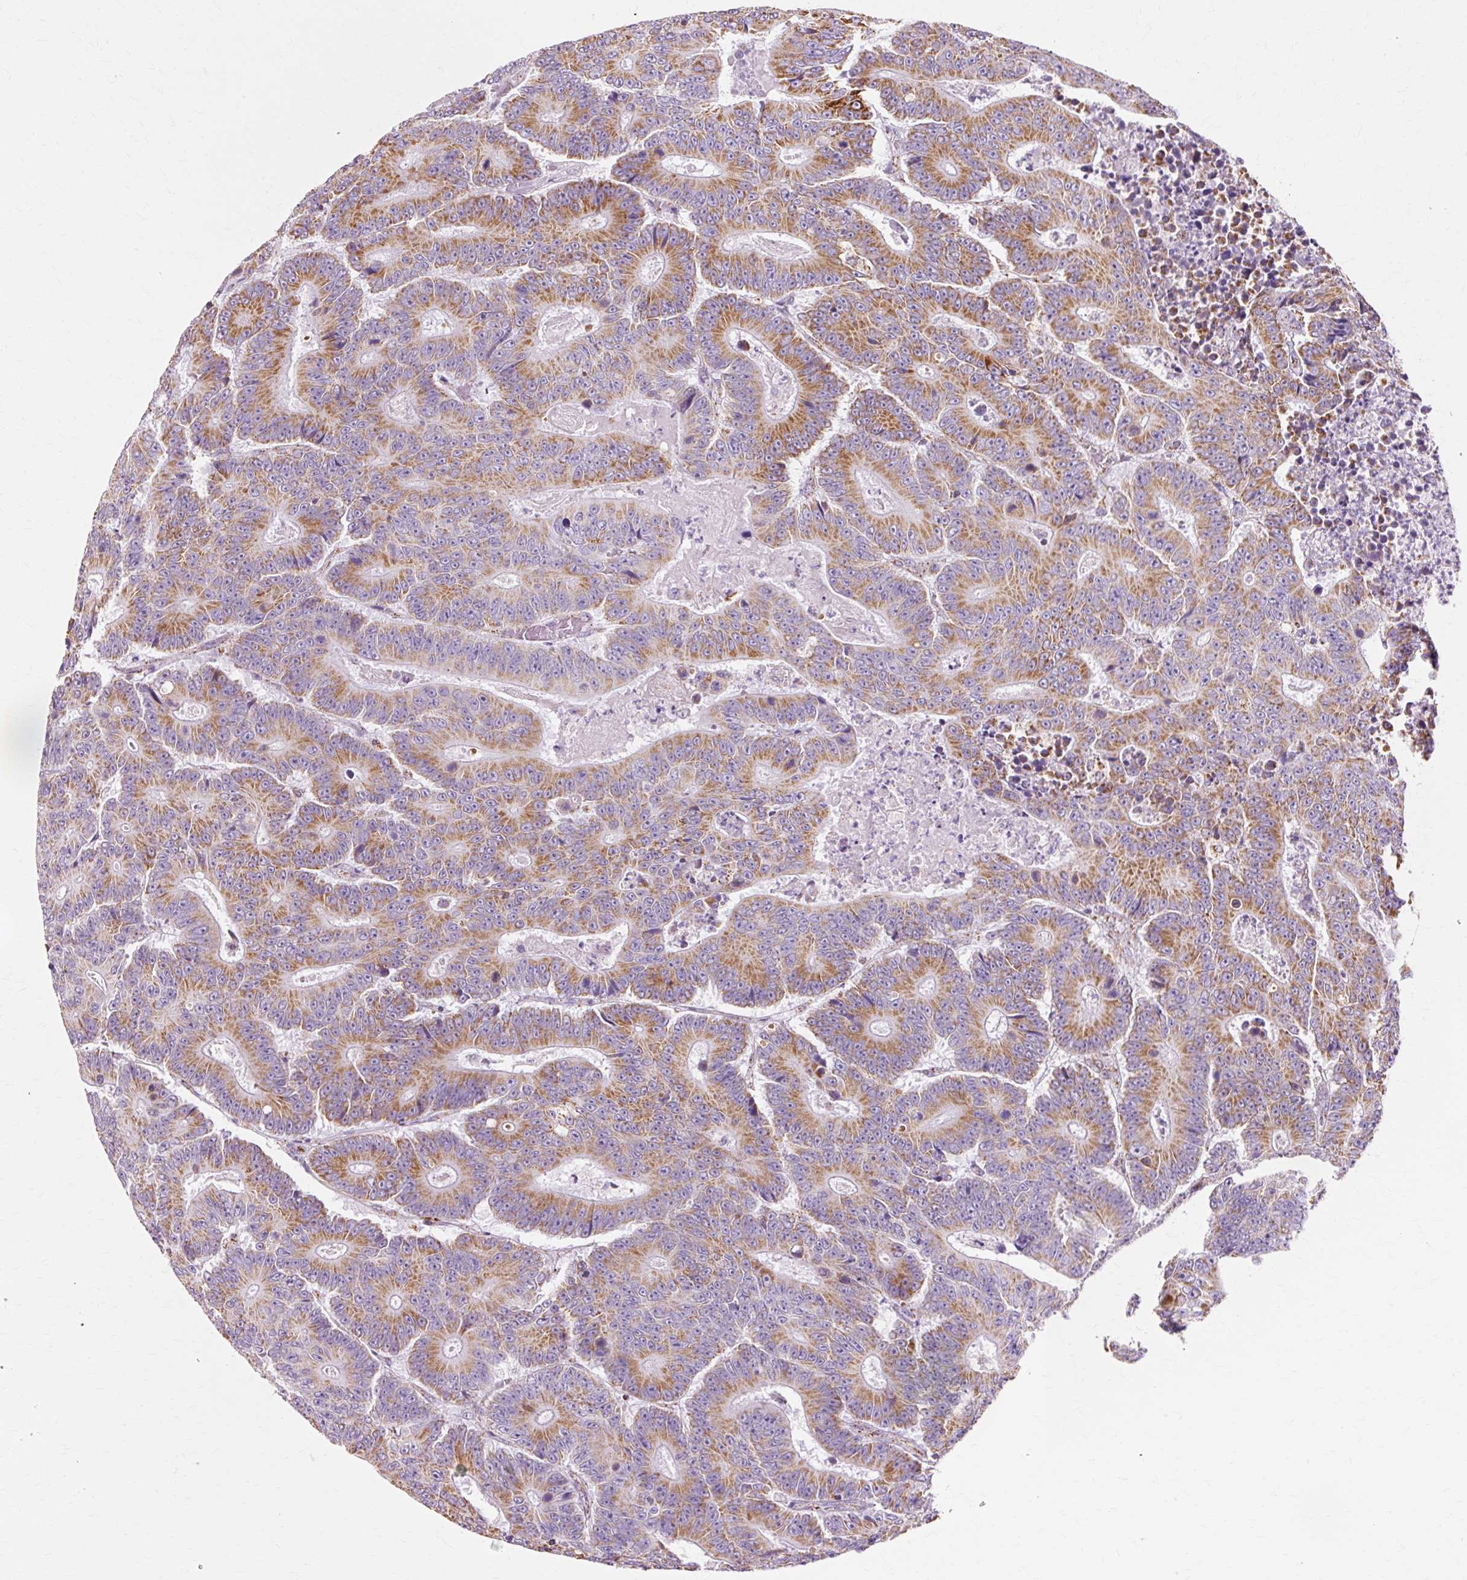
{"staining": {"intensity": "moderate", "quantity": ">75%", "location": "cytoplasmic/membranous"}, "tissue": "colorectal cancer", "cell_type": "Tumor cells", "image_type": "cancer", "snomed": [{"axis": "morphology", "description": "Adenocarcinoma, NOS"}, {"axis": "topography", "description": "Colon"}], "caption": "Tumor cells show medium levels of moderate cytoplasmic/membranous staining in about >75% of cells in human adenocarcinoma (colorectal). Nuclei are stained in blue.", "gene": "ATP5PO", "patient": {"sex": "male", "age": 83}}